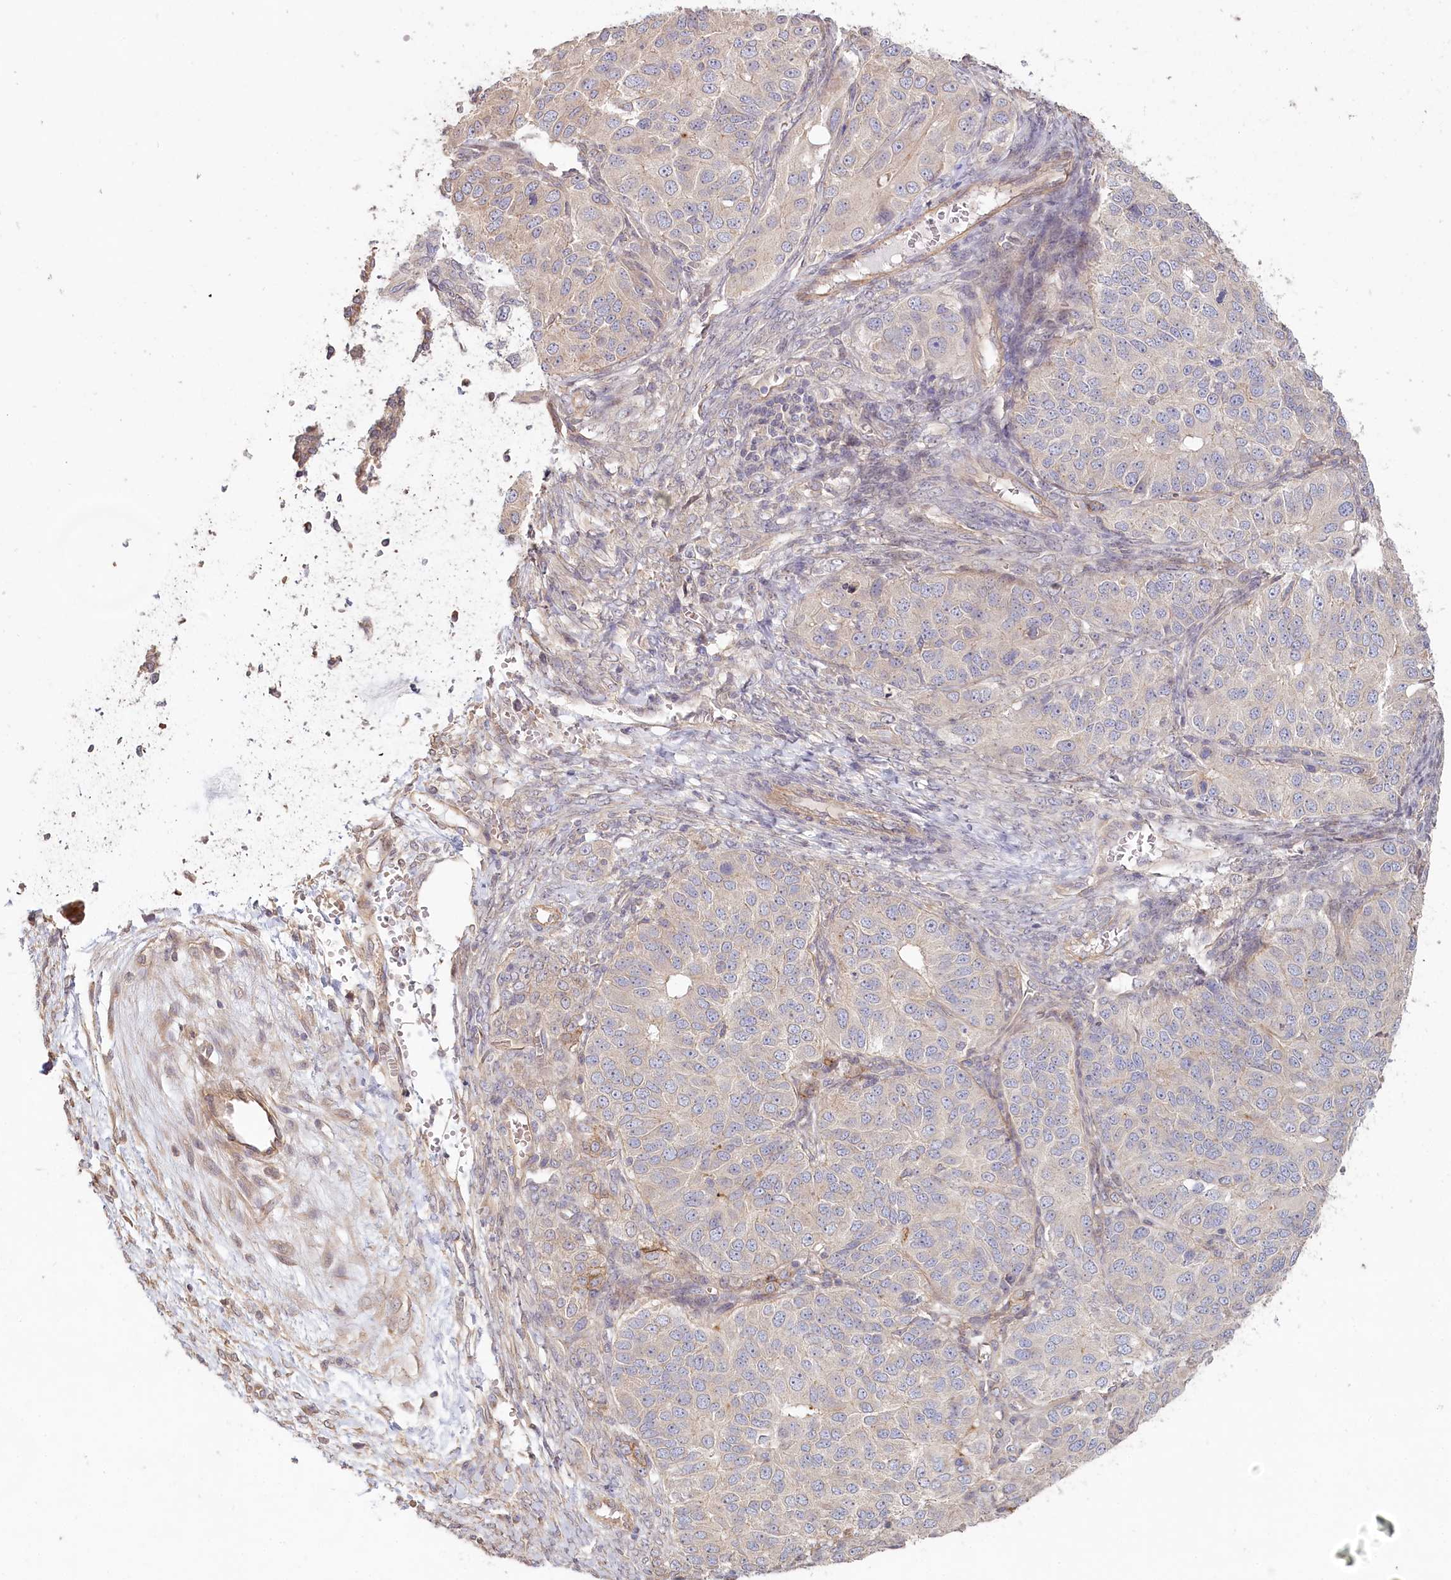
{"staining": {"intensity": "negative", "quantity": "none", "location": "none"}, "tissue": "ovarian cancer", "cell_type": "Tumor cells", "image_type": "cancer", "snomed": [{"axis": "morphology", "description": "Carcinoma, endometroid"}, {"axis": "topography", "description": "Ovary"}], "caption": "DAB (3,3'-diaminobenzidine) immunohistochemical staining of ovarian endometroid carcinoma displays no significant expression in tumor cells.", "gene": "TCHP", "patient": {"sex": "female", "age": 51}}